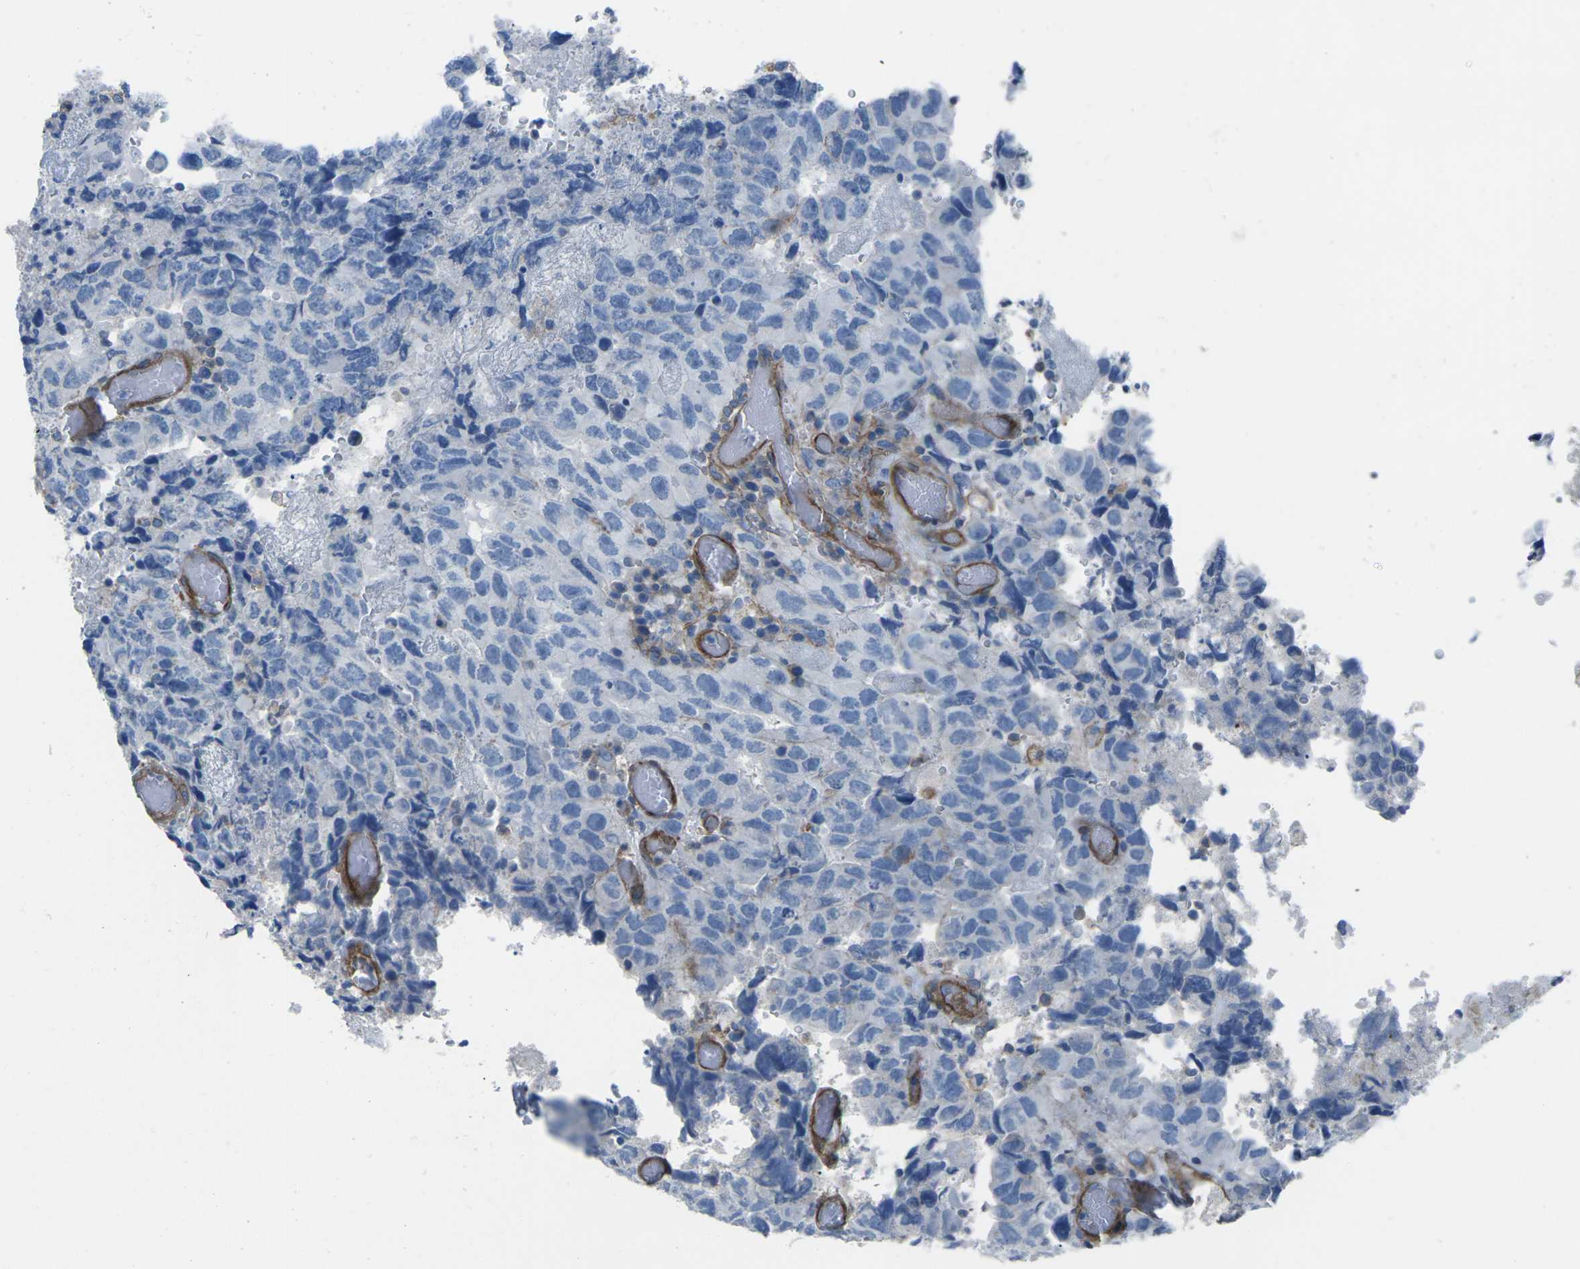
{"staining": {"intensity": "negative", "quantity": "none", "location": "none"}, "tissue": "testis cancer", "cell_type": "Tumor cells", "image_type": "cancer", "snomed": [{"axis": "morphology", "description": "Necrosis, NOS"}, {"axis": "morphology", "description": "Carcinoma, Embryonal, NOS"}, {"axis": "topography", "description": "Testis"}], "caption": "Testis cancer stained for a protein using immunohistochemistry (IHC) displays no expression tumor cells.", "gene": "UTRN", "patient": {"sex": "male", "age": 19}}